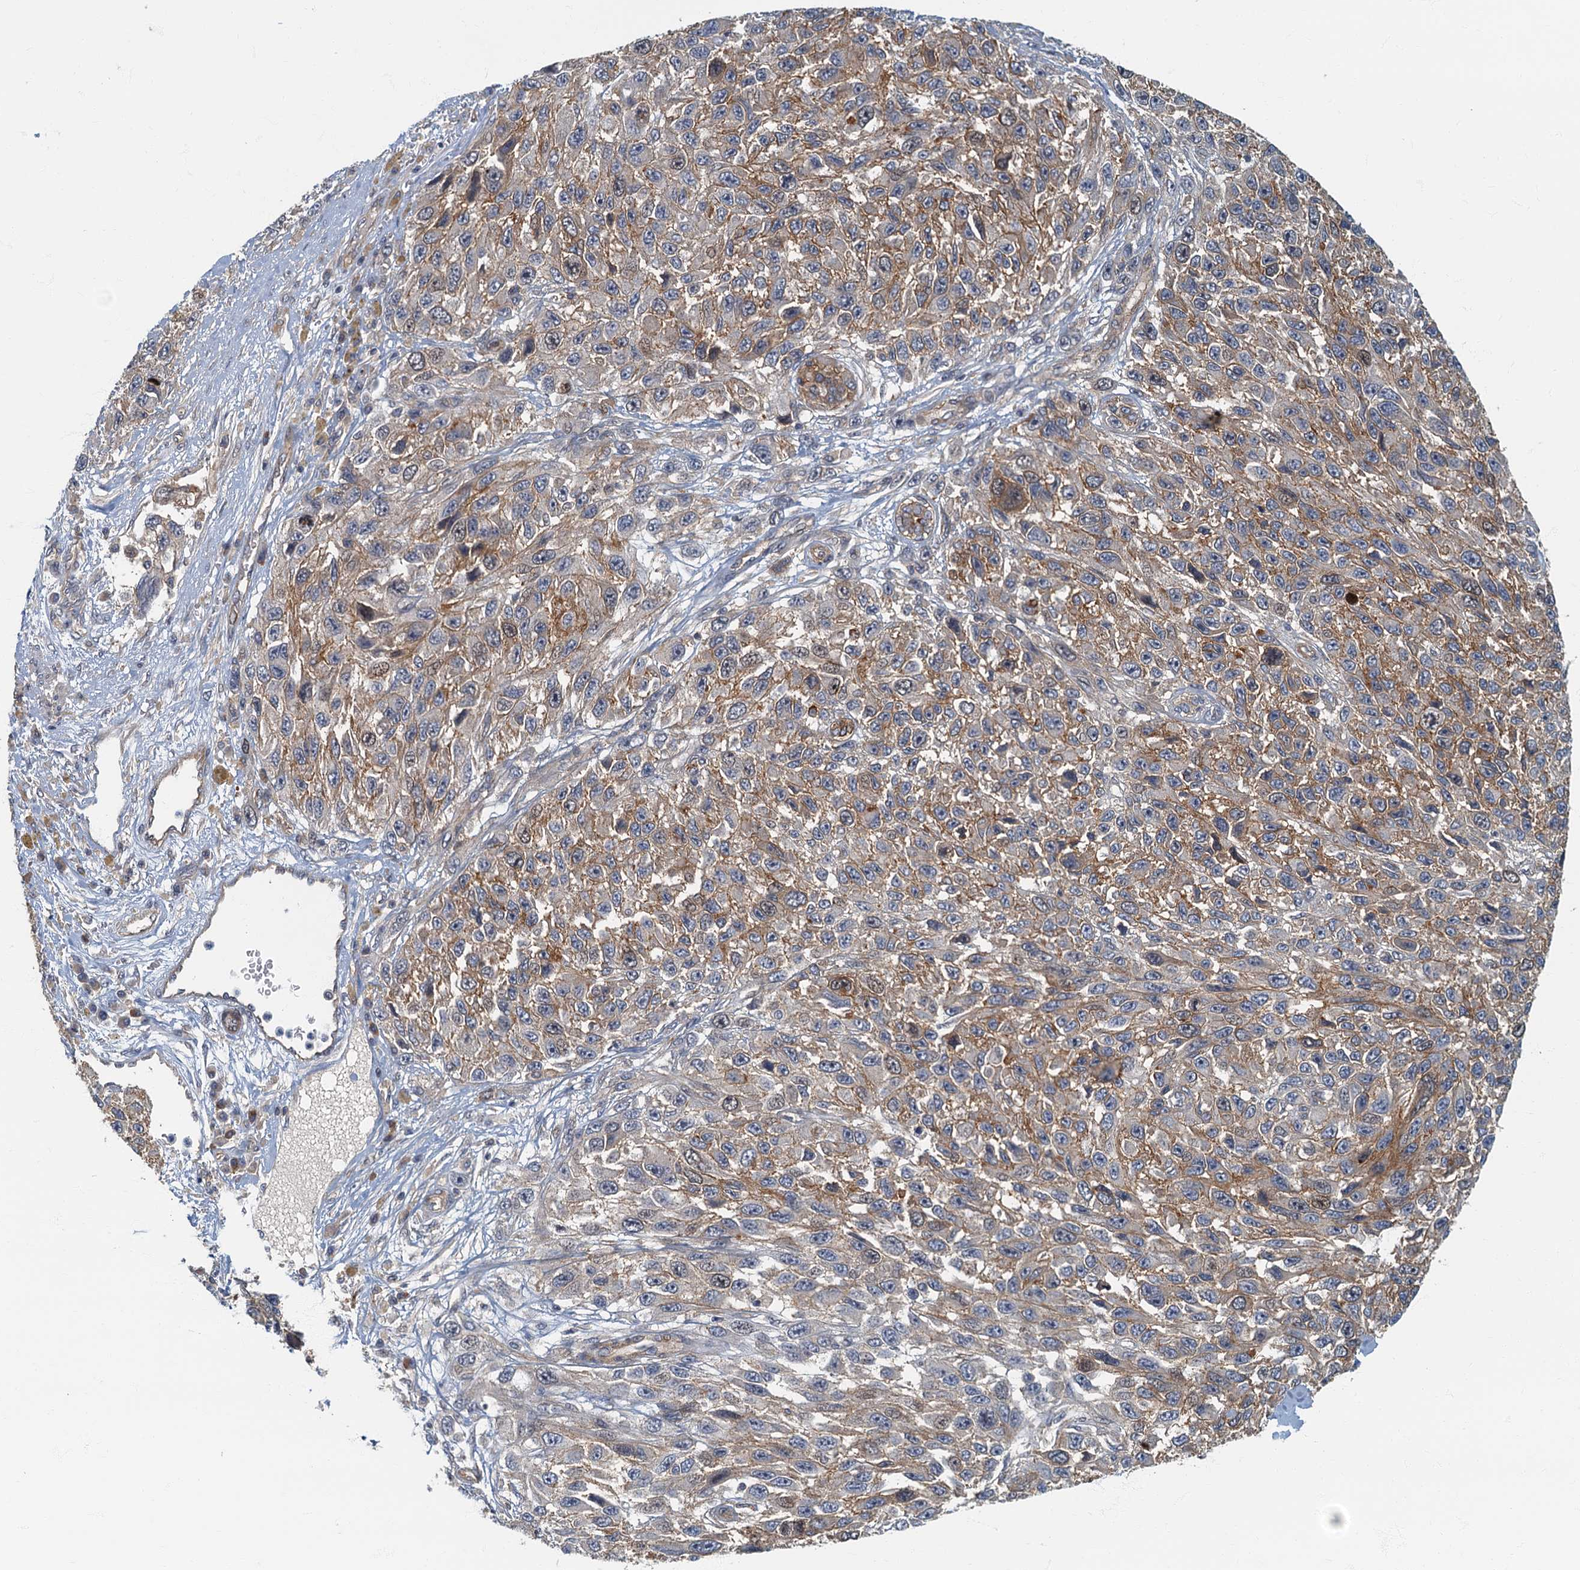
{"staining": {"intensity": "moderate", "quantity": "25%-75%", "location": "cytoplasmic/membranous"}, "tissue": "melanoma", "cell_type": "Tumor cells", "image_type": "cancer", "snomed": [{"axis": "morphology", "description": "Normal tissue, NOS"}, {"axis": "morphology", "description": "Malignant melanoma, NOS"}, {"axis": "topography", "description": "Skin"}], "caption": "Immunohistochemistry staining of malignant melanoma, which exhibits medium levels of moderate cytoplasmic/membranous expression in approximately 25%-75% of tumor cells indicating moderate cytoplasmic/membranous protein positivity. The staining was performed using DAB (brown) for protein detection and nuclei were counterstained in hematoxylin (blue).", "gene": "CKAP2L", "patient": {"sex": "female", "age": 96}}